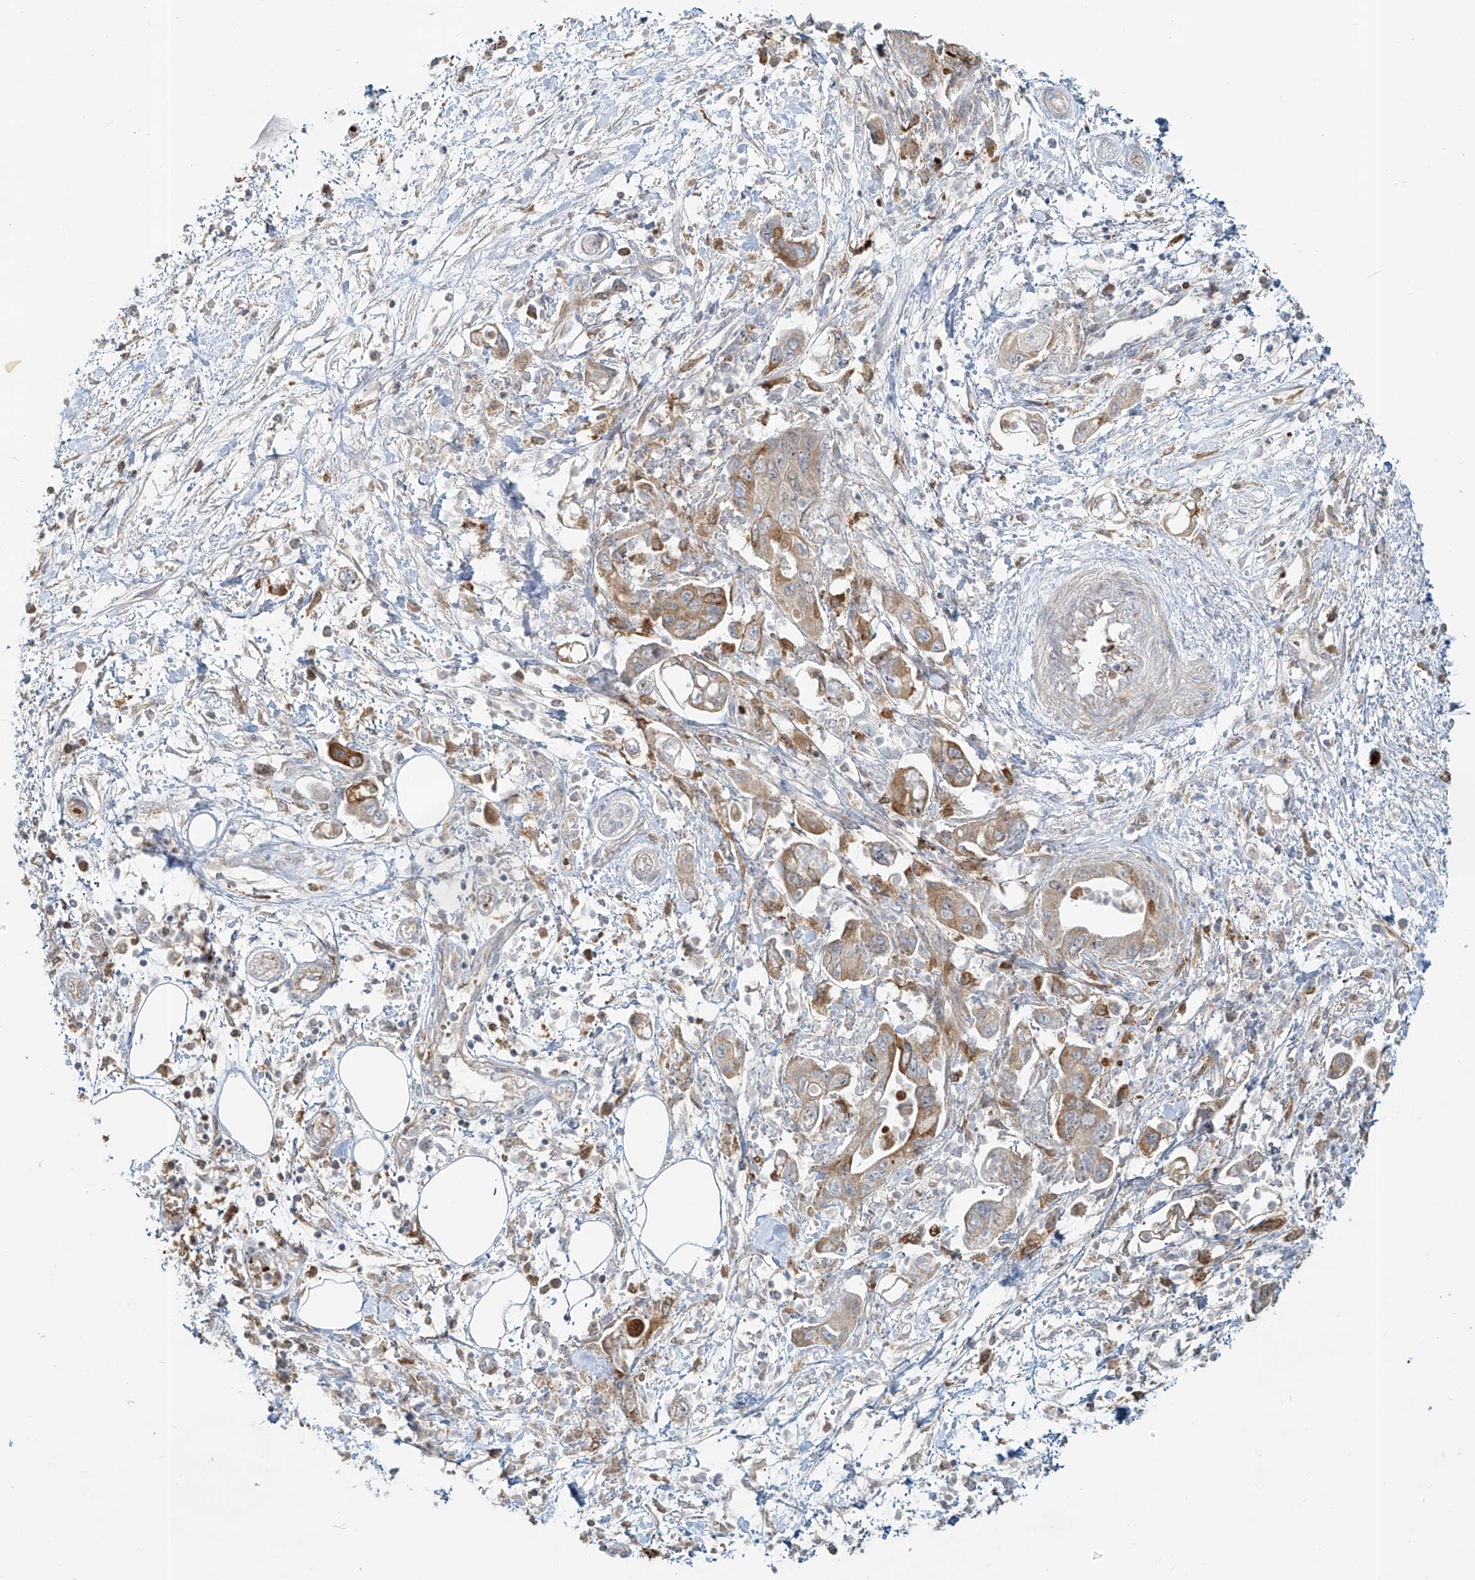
{"staining": {"intensity": "moderate", "quantity": ">75%", "location": "cytoplasmic/membranous"}, "tissue": "pancreatic cancer", "cell_type": "Tumor cells", "image_type": "cancer", "snomed": [{"axis": "morphology", "description": "Adenocarcinoma, NOS"}, {"axis": "topography", "description": "Pancreas"}], "caption": "This photomicrograph reveals pancreatic cancer stained with immunohistochemistry to label a protein in brown. The cytoplasmic/membranous of tumor cells show moderate positivity for the protein. Nuclei are counter-stained blue.", "gene": "FGD2", "patient": {"sex": "female", "age": 73}}